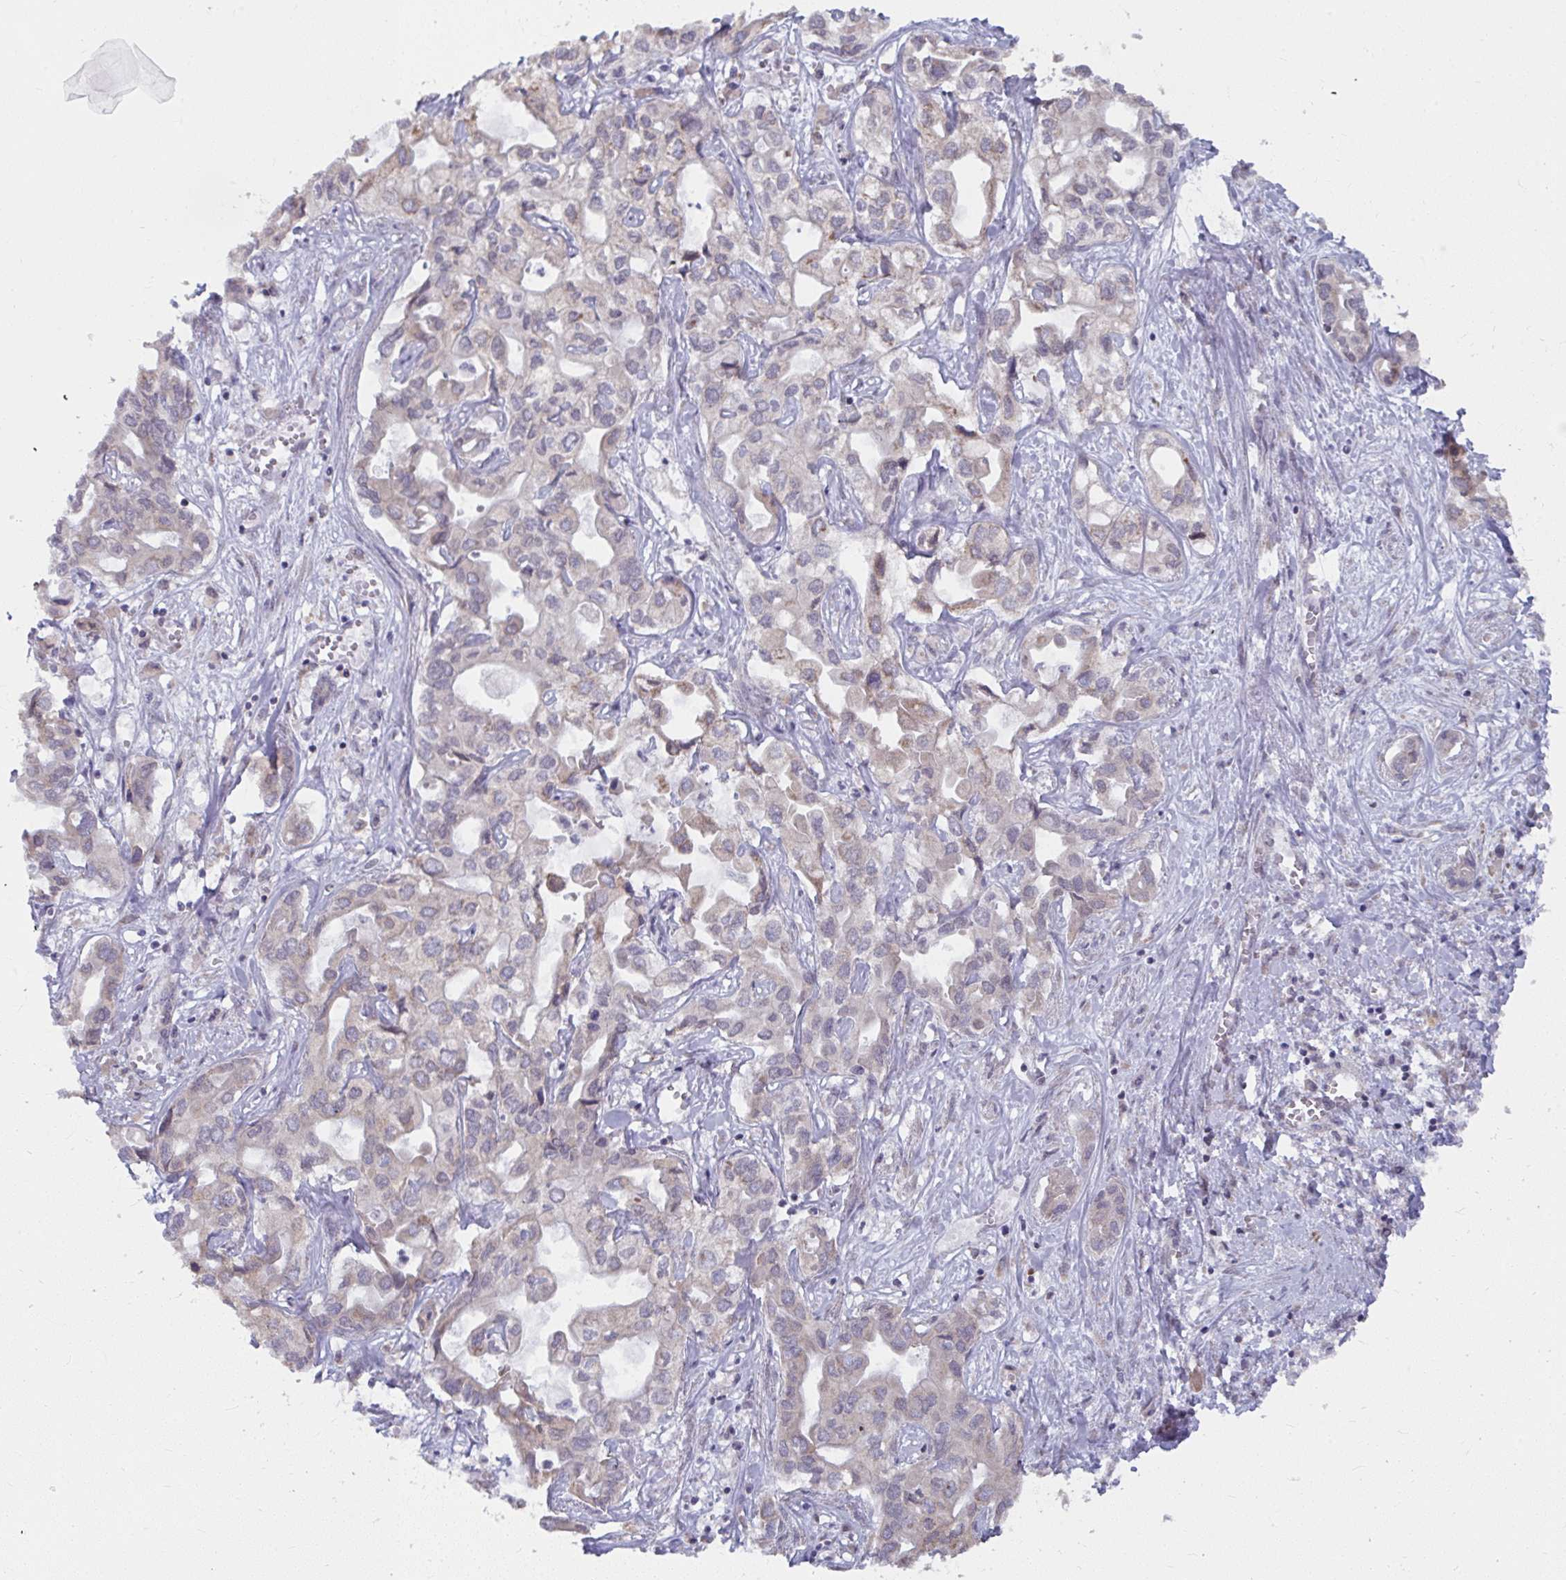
{"staining": {"intensity": "weak", "quantity": "<25%", "location": "cytoplasmic/membranous"}, "tissue": "liver cancer", "cell_type": "Tumor cells", "image_type": "cancer", "snomed": [{"axis": "morphology", "description": "Cholangiocarcinoma"}, {"axis": "topography", "description": "Liver"}], "caption": "IHC photomicrograph of neoplastic tissue: human liver cancer (cholangiocarcinoma) stained with DAB exhibits no significant protein staining in tumor cells.", "gene": "NMNAT1", "patient": {"sex": "female", "age": 64}}